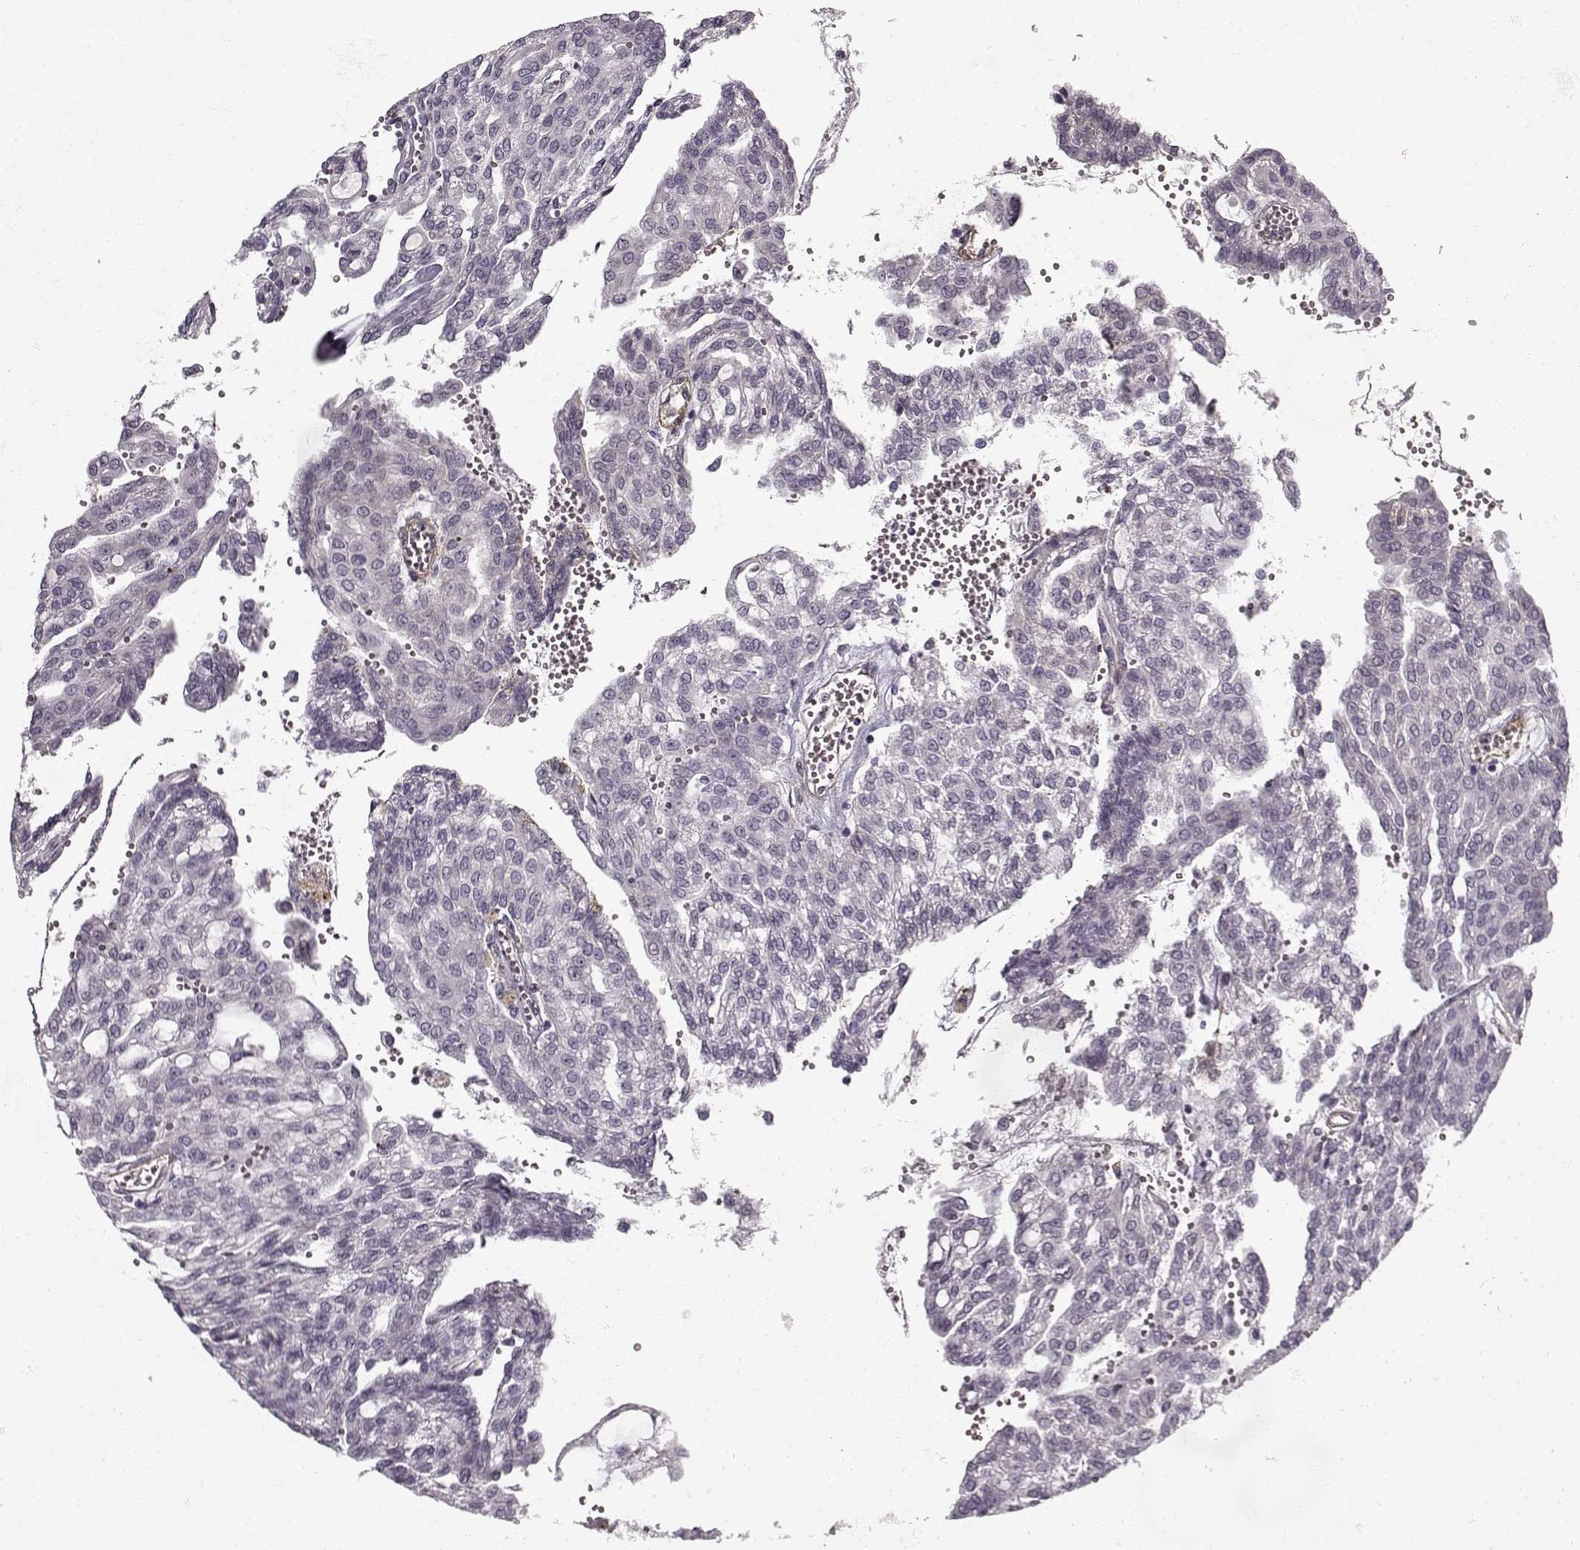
{"staining": {"intensity": "negative", "quantity": "none", "location": "none"}, "tissue": "renal cancer", "cell_type": "Tumor cells", "image_type": "cancer", "snomed": [{"axis": "morphology", "description": "Adenocarcinoma, NOS"}, {"axis": "topography", "description": "Kidney"}], "caption": "DAB (3,3'-diaminobenzidine) immunohistochemical staining of adenocarcinoma (renal) displays no significant staining in tumor cells. (Brightfield microscopy of DAB immunohistochemistry (IHC) at high magnification).", "gene": "LAMB2", "patient": {"sex": "male", "age": 63}}